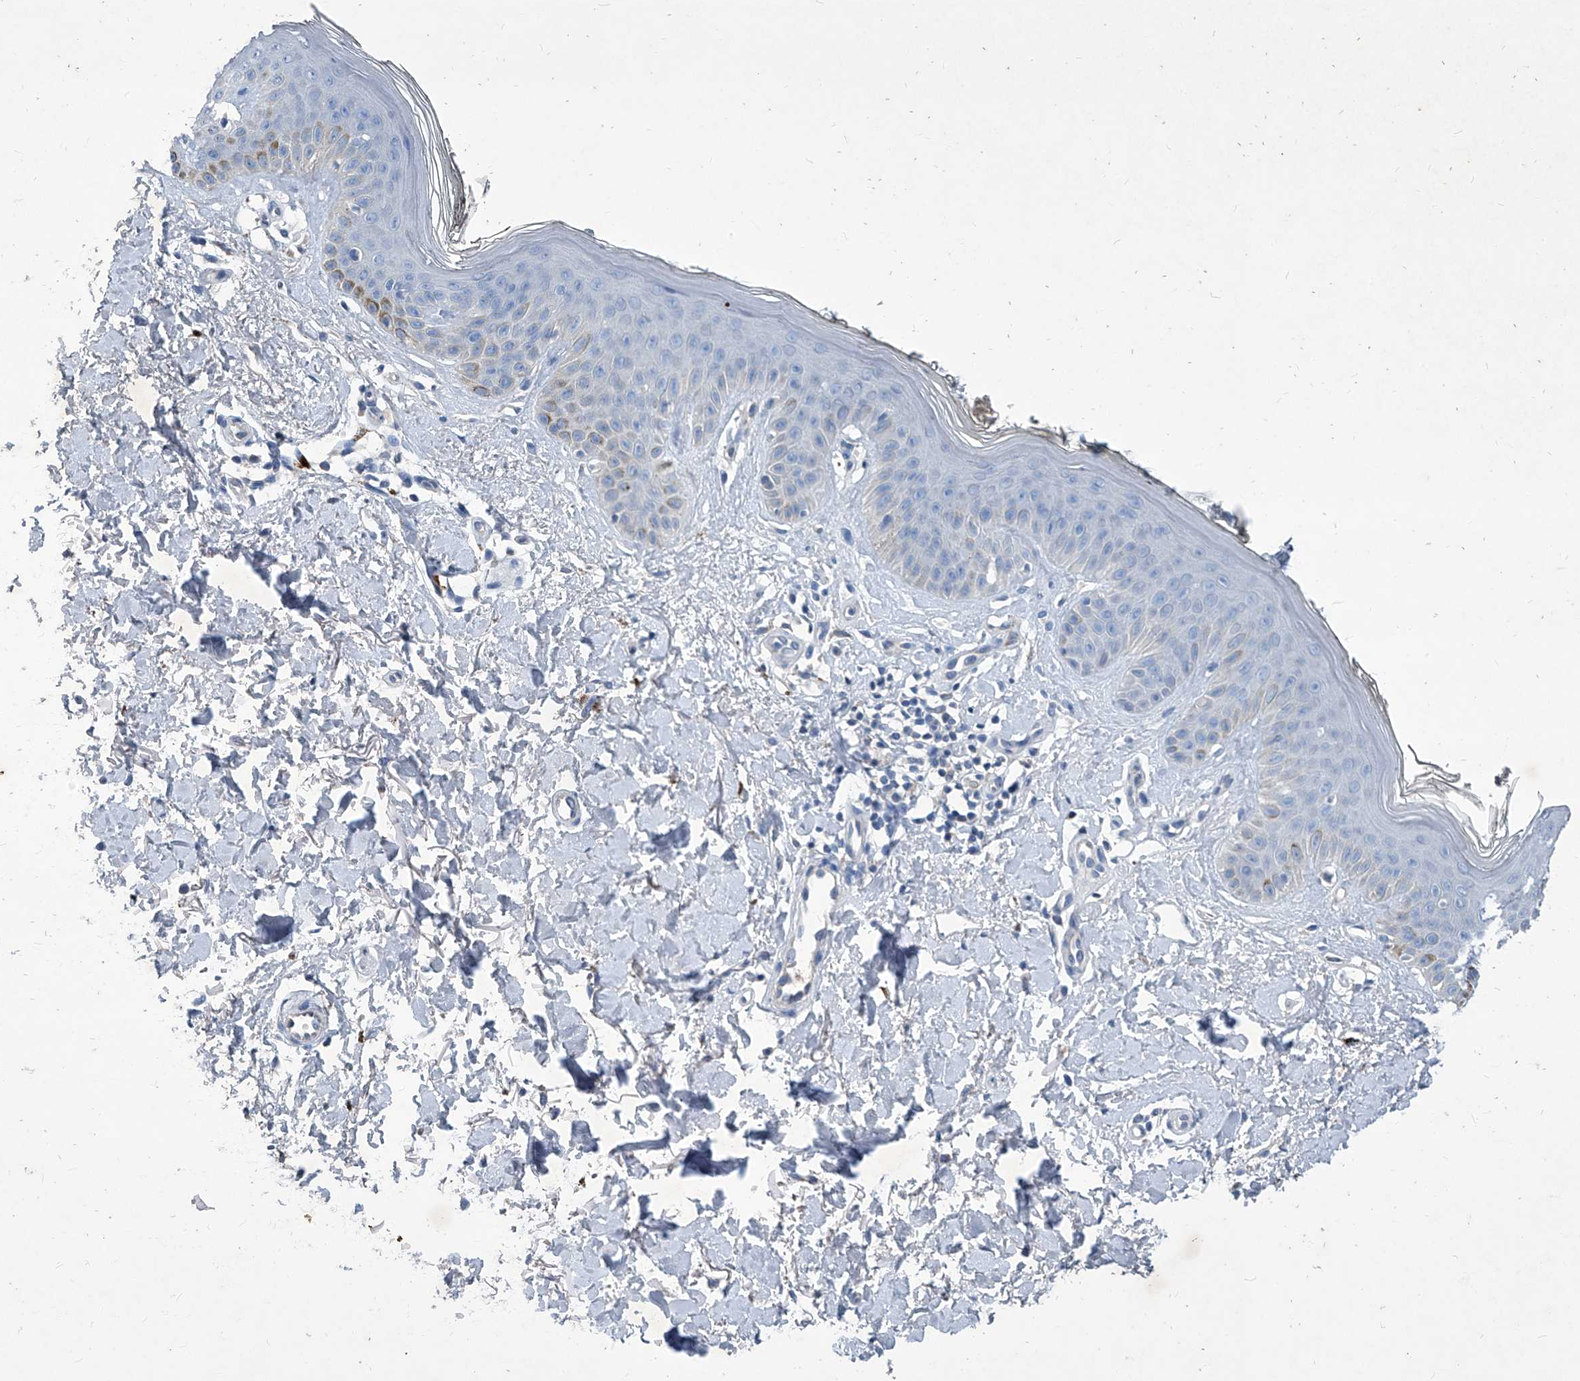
{"staining": {"intensity": "negative", "quantity": "none", "location": "none"}, "tissue": "skin", "cell_type": "Fibroblasts", "image_type": "normal", "snomed": [{"axis": "morphology", "description": "Normal tissue, NOS"}, {"axis": "topography", "description": "Skin"}], "caption": "High power microscopy photomicrograph of an immunohistochemistry (IHC) micrograph of normal skin, revealing no significant positivity in fibroblasts. (DAB (3,3'-diaminobenzidine) immunohistochemistry (IHC) visualized using brightfield microscopy, high magnification).", "gene": "MTARC1", "patient": {"sex": "female", "age": 64}}